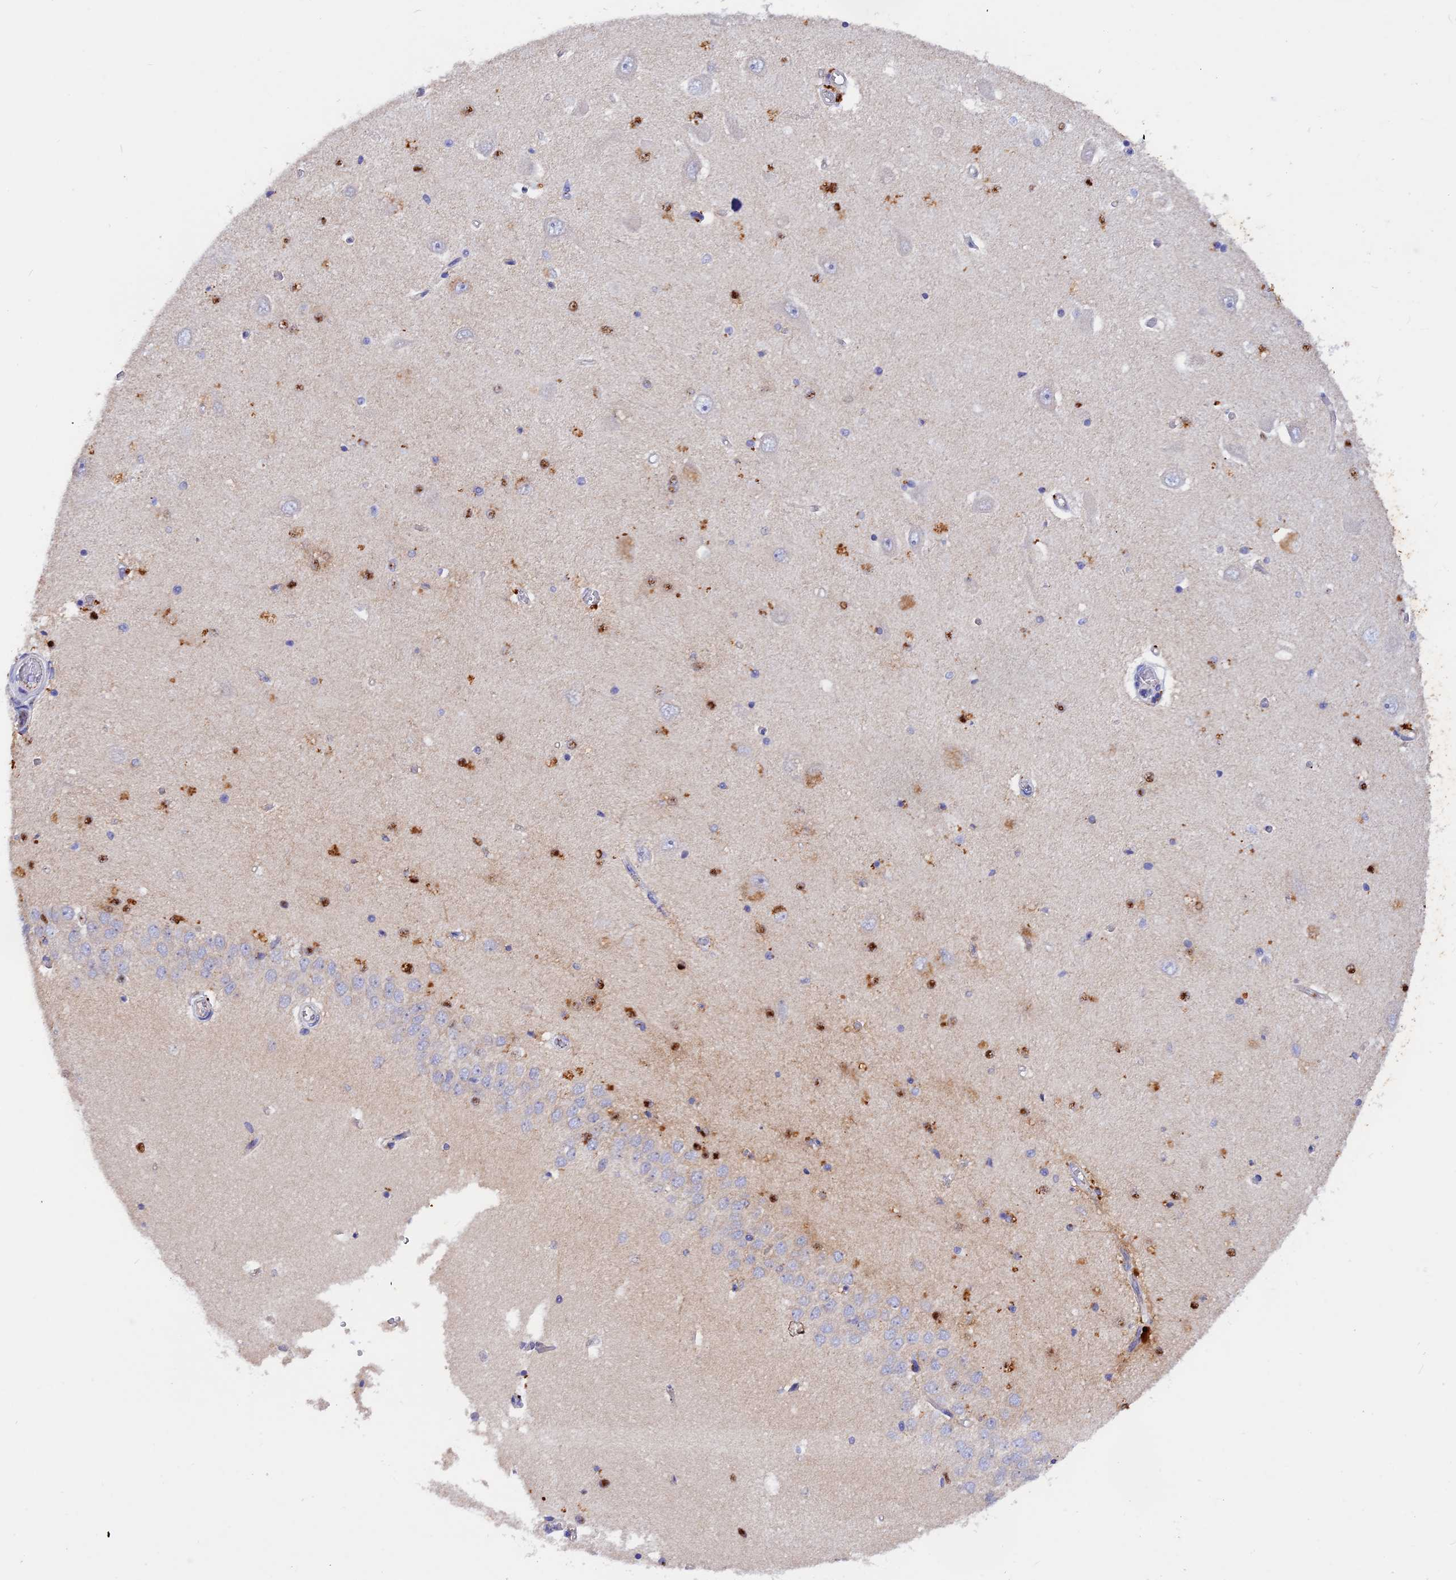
{"staining": {"intensity": "moderate", "quantity": "<25%", "location": "cytoplasmic/membranous"}, "tissue": "hippocampus", "cell_type": "Glial cells", "image_type": "normal", "snomed": [{"axis": "morphology", "description": "Normal tissue, NOS"}, {"axis": "topography", "description": "Hippocampus"}], "caption": "A micrograph showing moderate cytoplasmic/membranous expression in about <25% of glial cells in benign hippocampus, as visualized by brown immunohistochemical staining.", "gene": "GK5", "patient": {"sex": "male", "age": 45}}